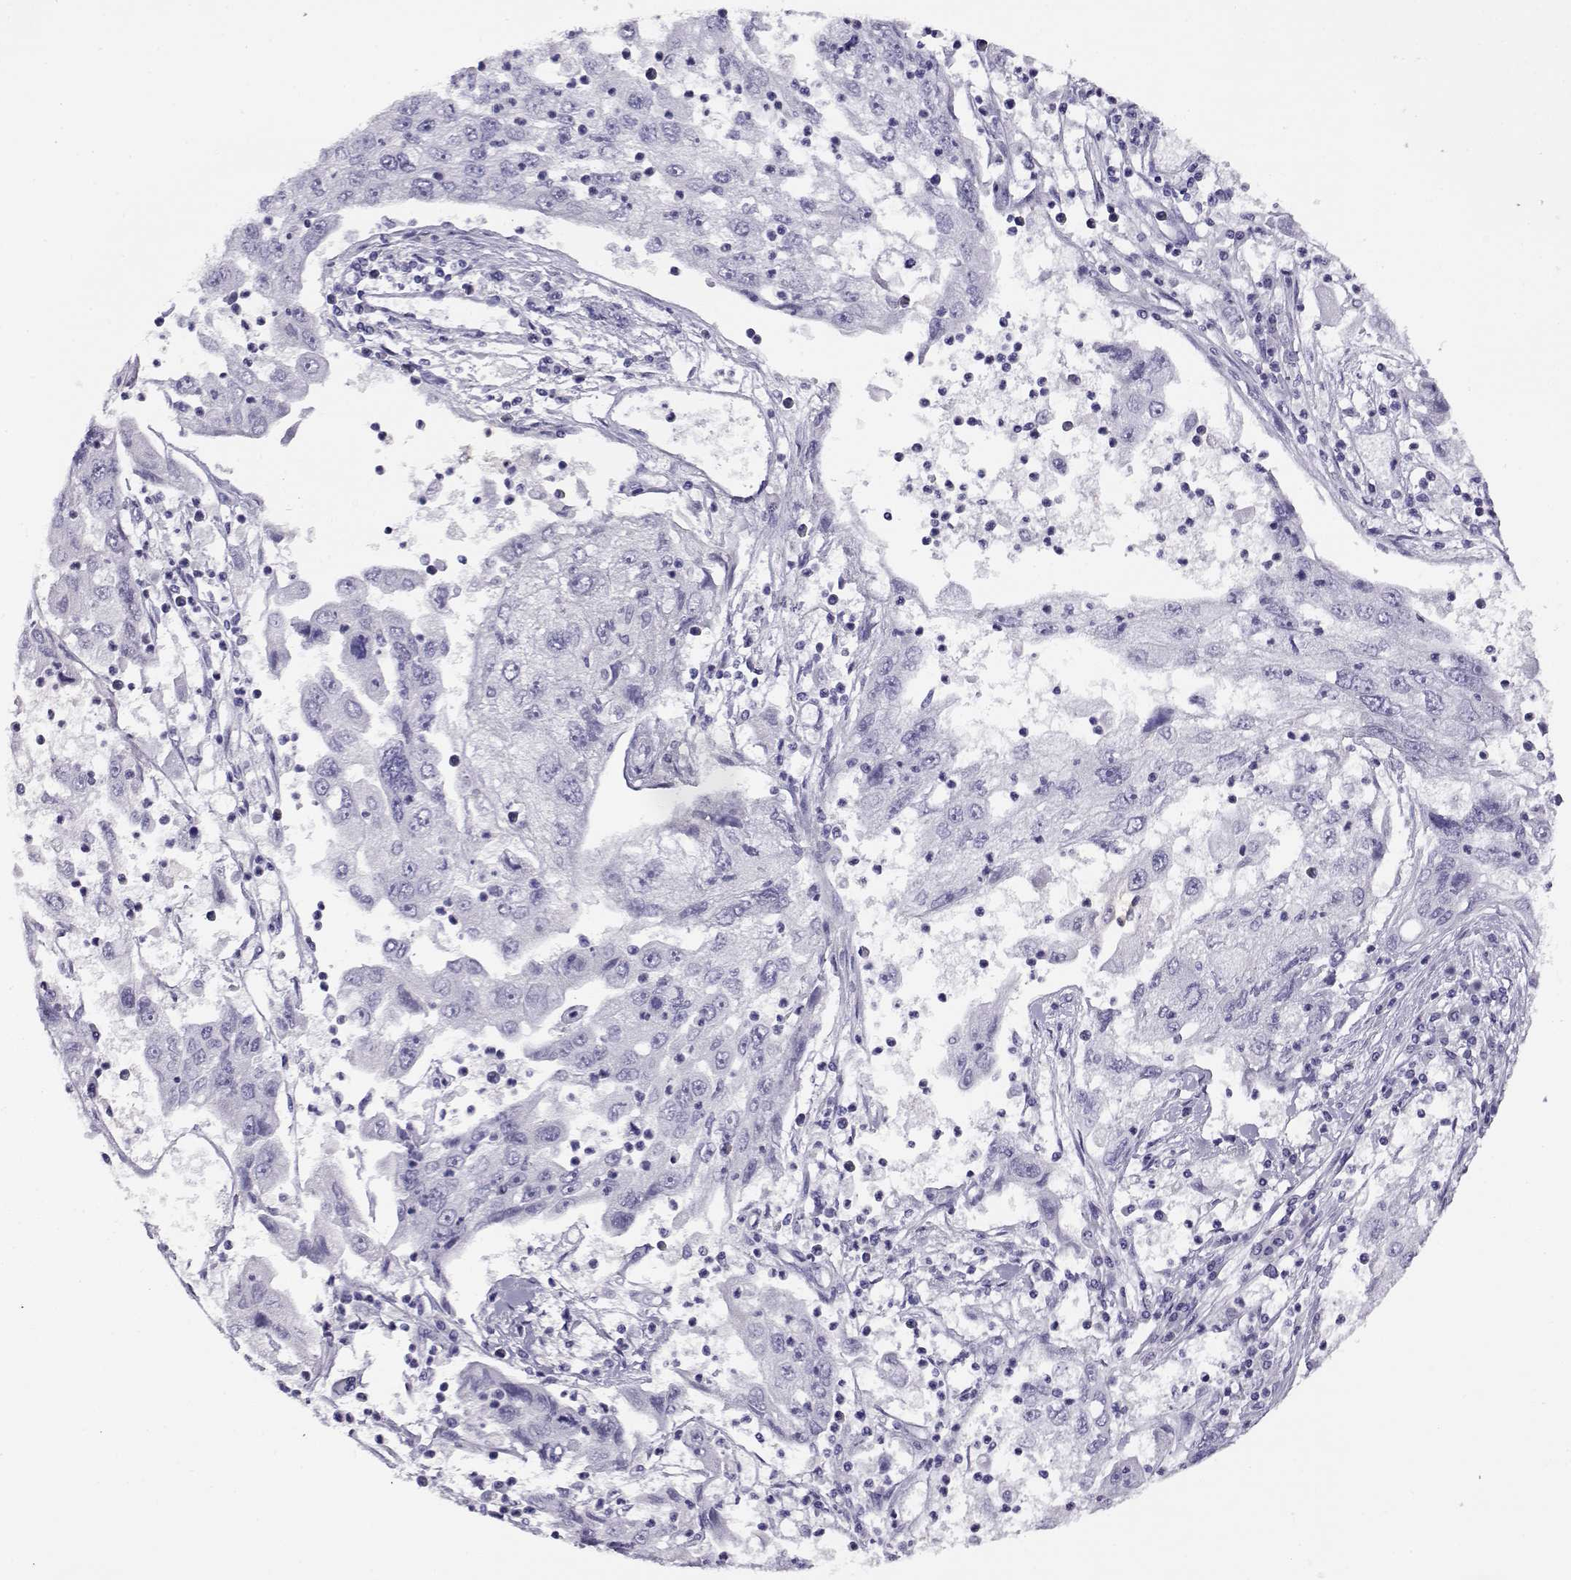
{"staining": {"intensity": "negative", "quantity": "none", "location": "none"}, "tissue": "cervical cancer", "cell_type": "Tumor cells", "image_type": "cancer", "snomed": [{"axis": "morphology", "description": "Squamous cell carcinoma, NOS"}, {"axis": "topography", "description": "Cervix"}], "caption": "This is an IHC image of cervical squamous cell carcinoma. There is no expression in tumor cells.", "gene": "RHOXF2", "patient": {"sex": "female", "age": 36}}